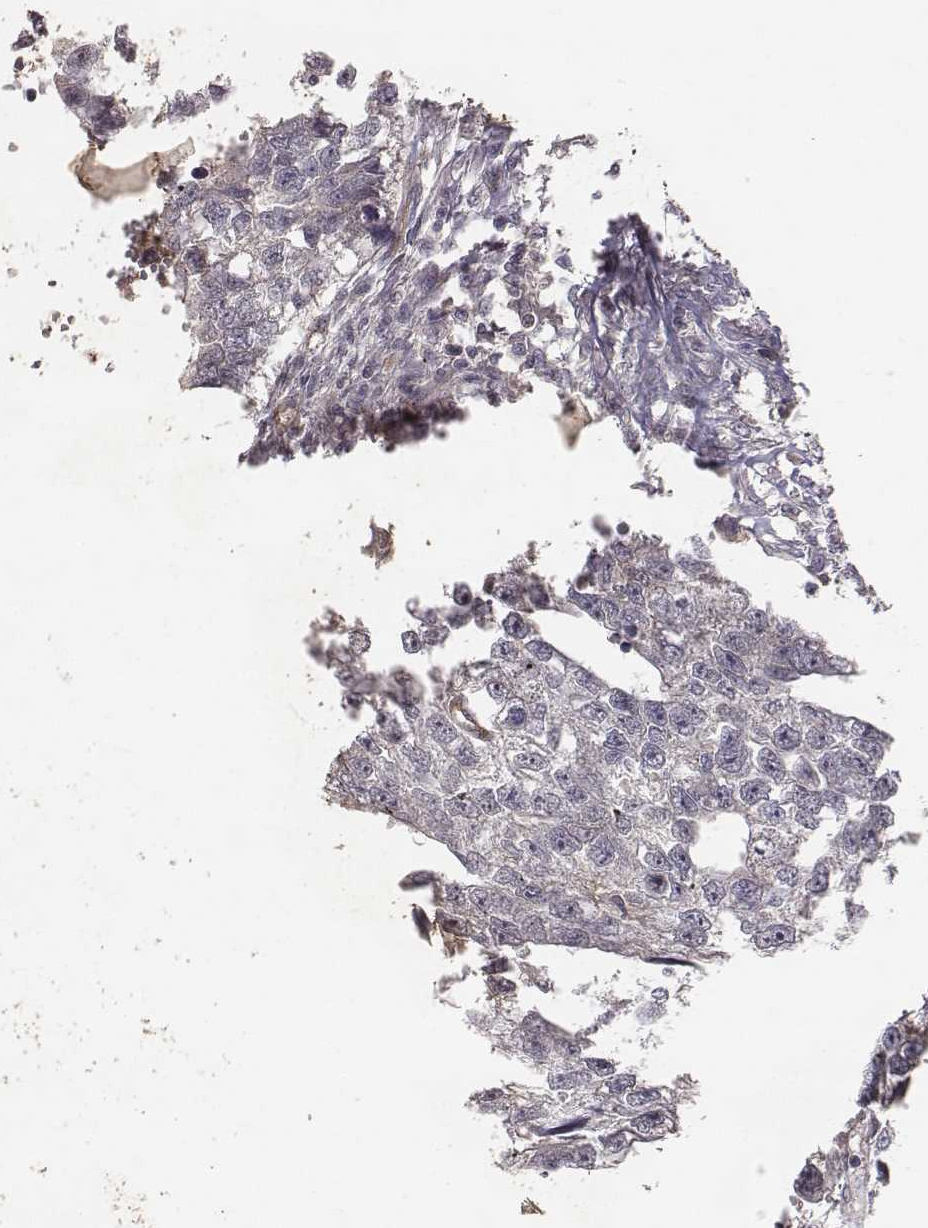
{"staining": {"intensity": "negative", "quantity": "none", "location": "none"}, "tissue": "testis cancer", "cell_type": "Tumor cells", "image_type": "cancer", "snomed": [{"axis": "morphology", "description": "Carcinoma, Embryonal, NOS"}, {"axis": "morphology", "description": "Teratoma, malignant, NOS"}, {"axis": "topography", "description": "Testis"}], "caption": "This is a image of IHC staining of testis cancer, which shows no staining in tumor cells. (DAB immunohistochemistry (IHC) with hematoxylin counter stain).", "gene": "PTPRG", "patient": {"sex": "male", "age": 44}}